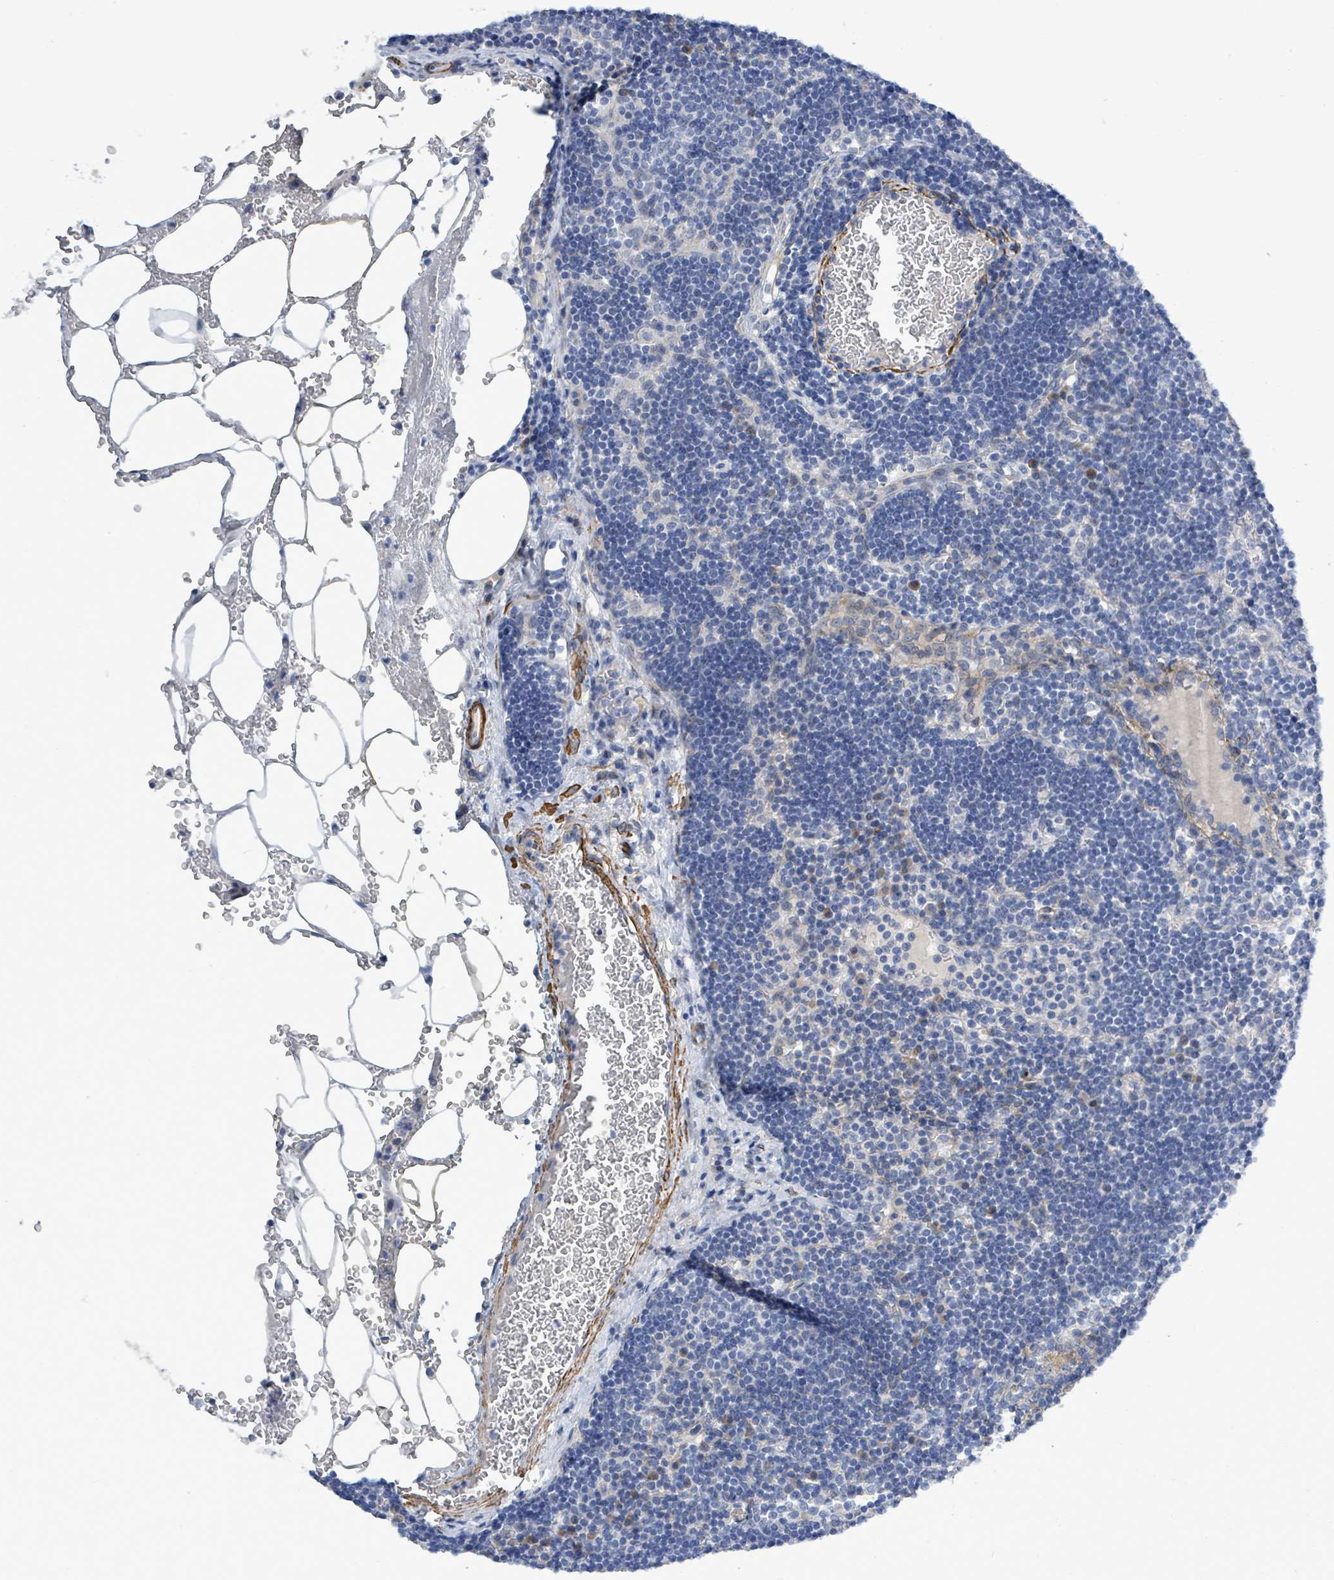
{"staining": {"intensity": "negative", "quantity": "none", "location": "none"}, "tissue": "lymph node", "cell_type": "Germinal center cells", "image_type": "normal", "snomed": [{"axis": "morphology", "description": "Normal tissue, NOS"}, {"axis": "topography", "description": "Lymph node"}], "caption": "Immunohistochemical staining of benign human lymph node demonstrates no significant staining in germinal center cells.", "gene": "DMRTC1B", "patient": {"sex": "male", "age": 53}}